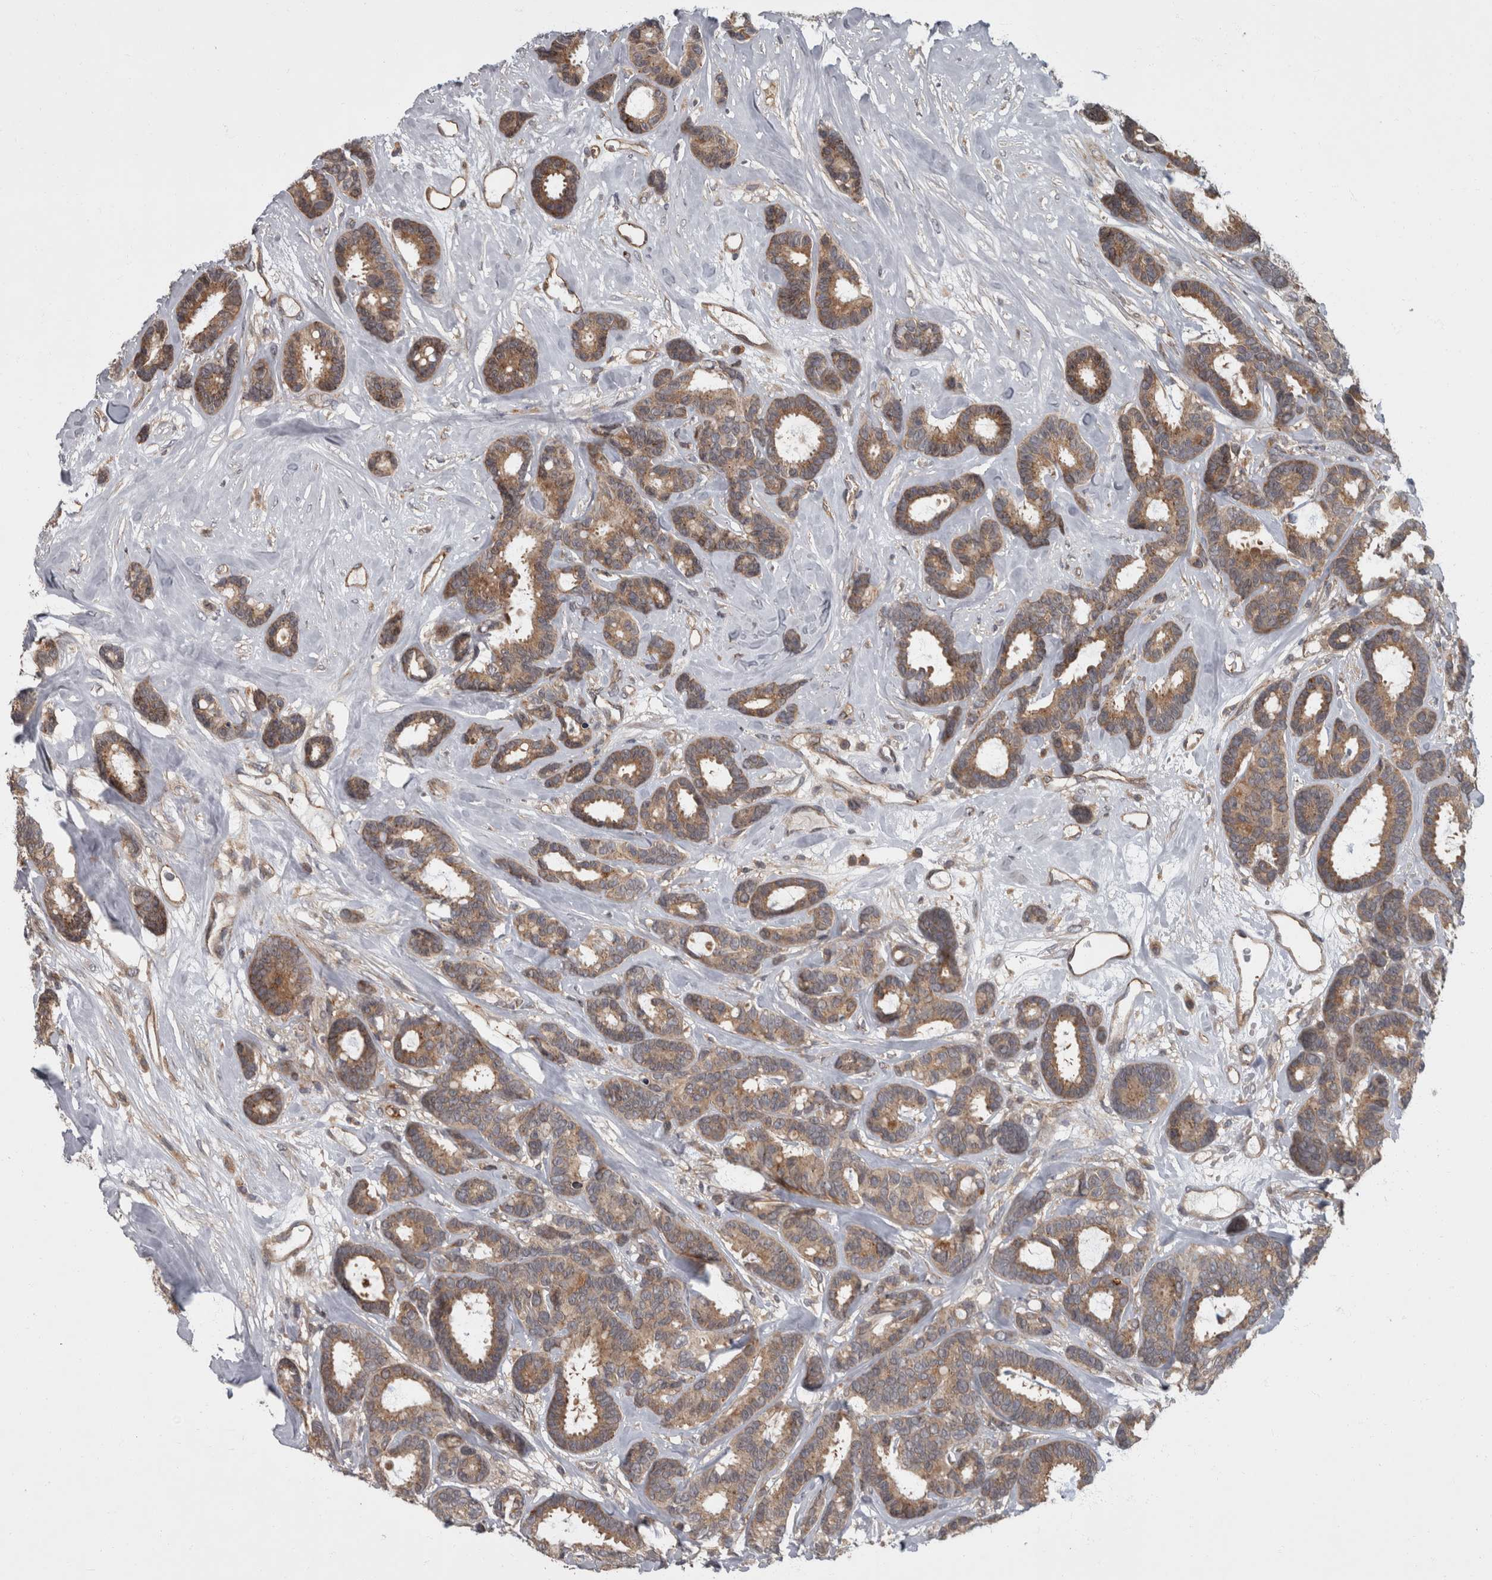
{"staining": {"intensity": "moderate", "quantity": ">75%", "location": "cytoplasmic/membranous"}, "tissue": "breast cancer", "cell_type": "Tumor cells", "image_type": "cancer", "snomed": [{"axis": "morphology", "description": "Duct carcinoma"}, {"axis": "topography", "description": "Breast"}], "caption": "A brown stain shows moderate cytoplasmic/membranous expression of a protein in human invasive ductal carcinoma (breast) tumor cells.", "gene": "VEGFD", "patient": {"sex": "female", "age": 87}}